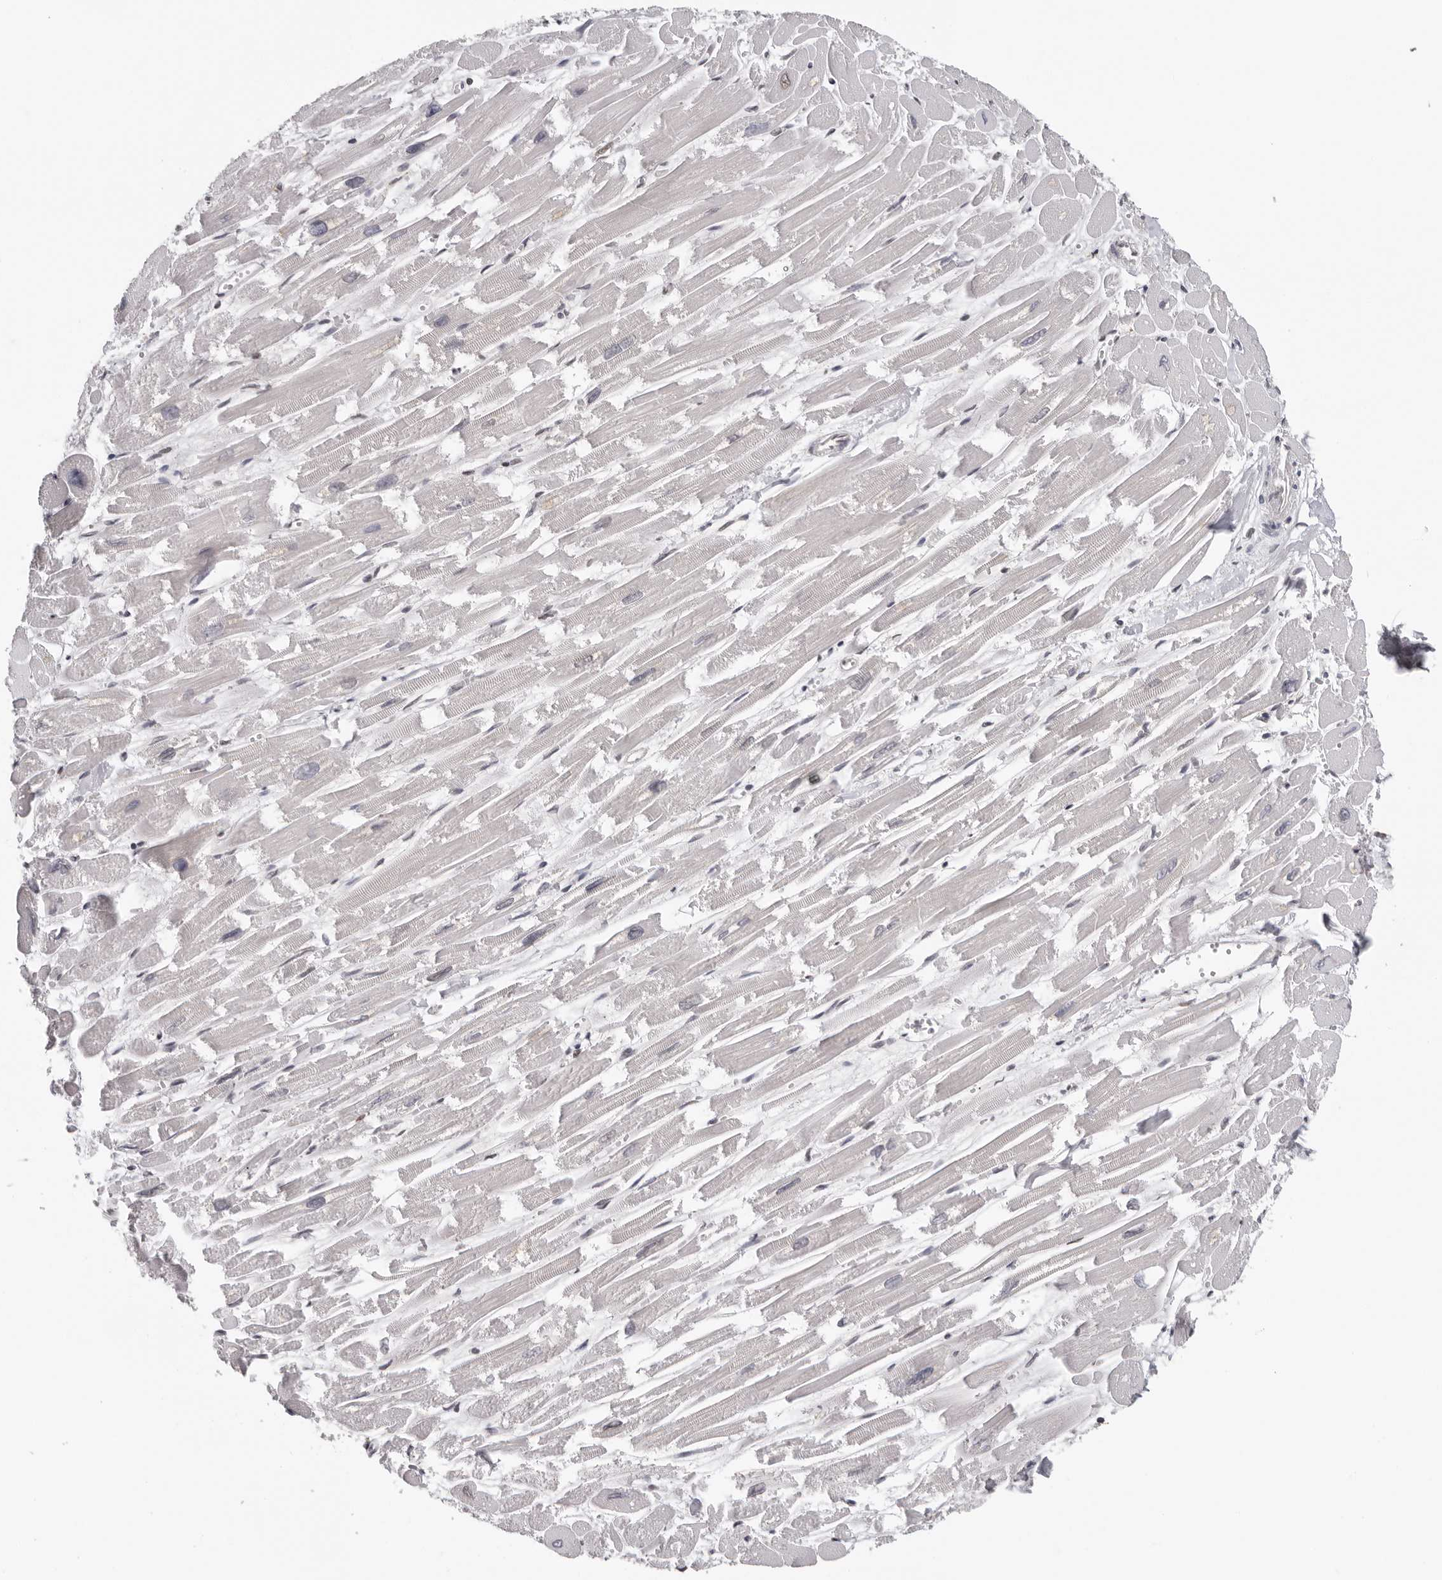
{"staining": {"intensity": "negative", "quantity": "none", "location": "none"}, "tissue": "heart muscle", "cell_type": "Cardiomyocytes", "image_type": "normal", "snomed": [{"axis": "morphology", "description": "Normal tissue, NOS"}, {"axis": "topography", "description": "Heart"}], "caption": "The immunohistochemistry (IHC) histopathology image has no significant expression in cardiomyocytes of heart muscle. (DAB immunohistochemistry visualized using brightfield microscopy, high magnification).", "gene": "KIF2B", "patient": {"sex": "male", "age": 54}}